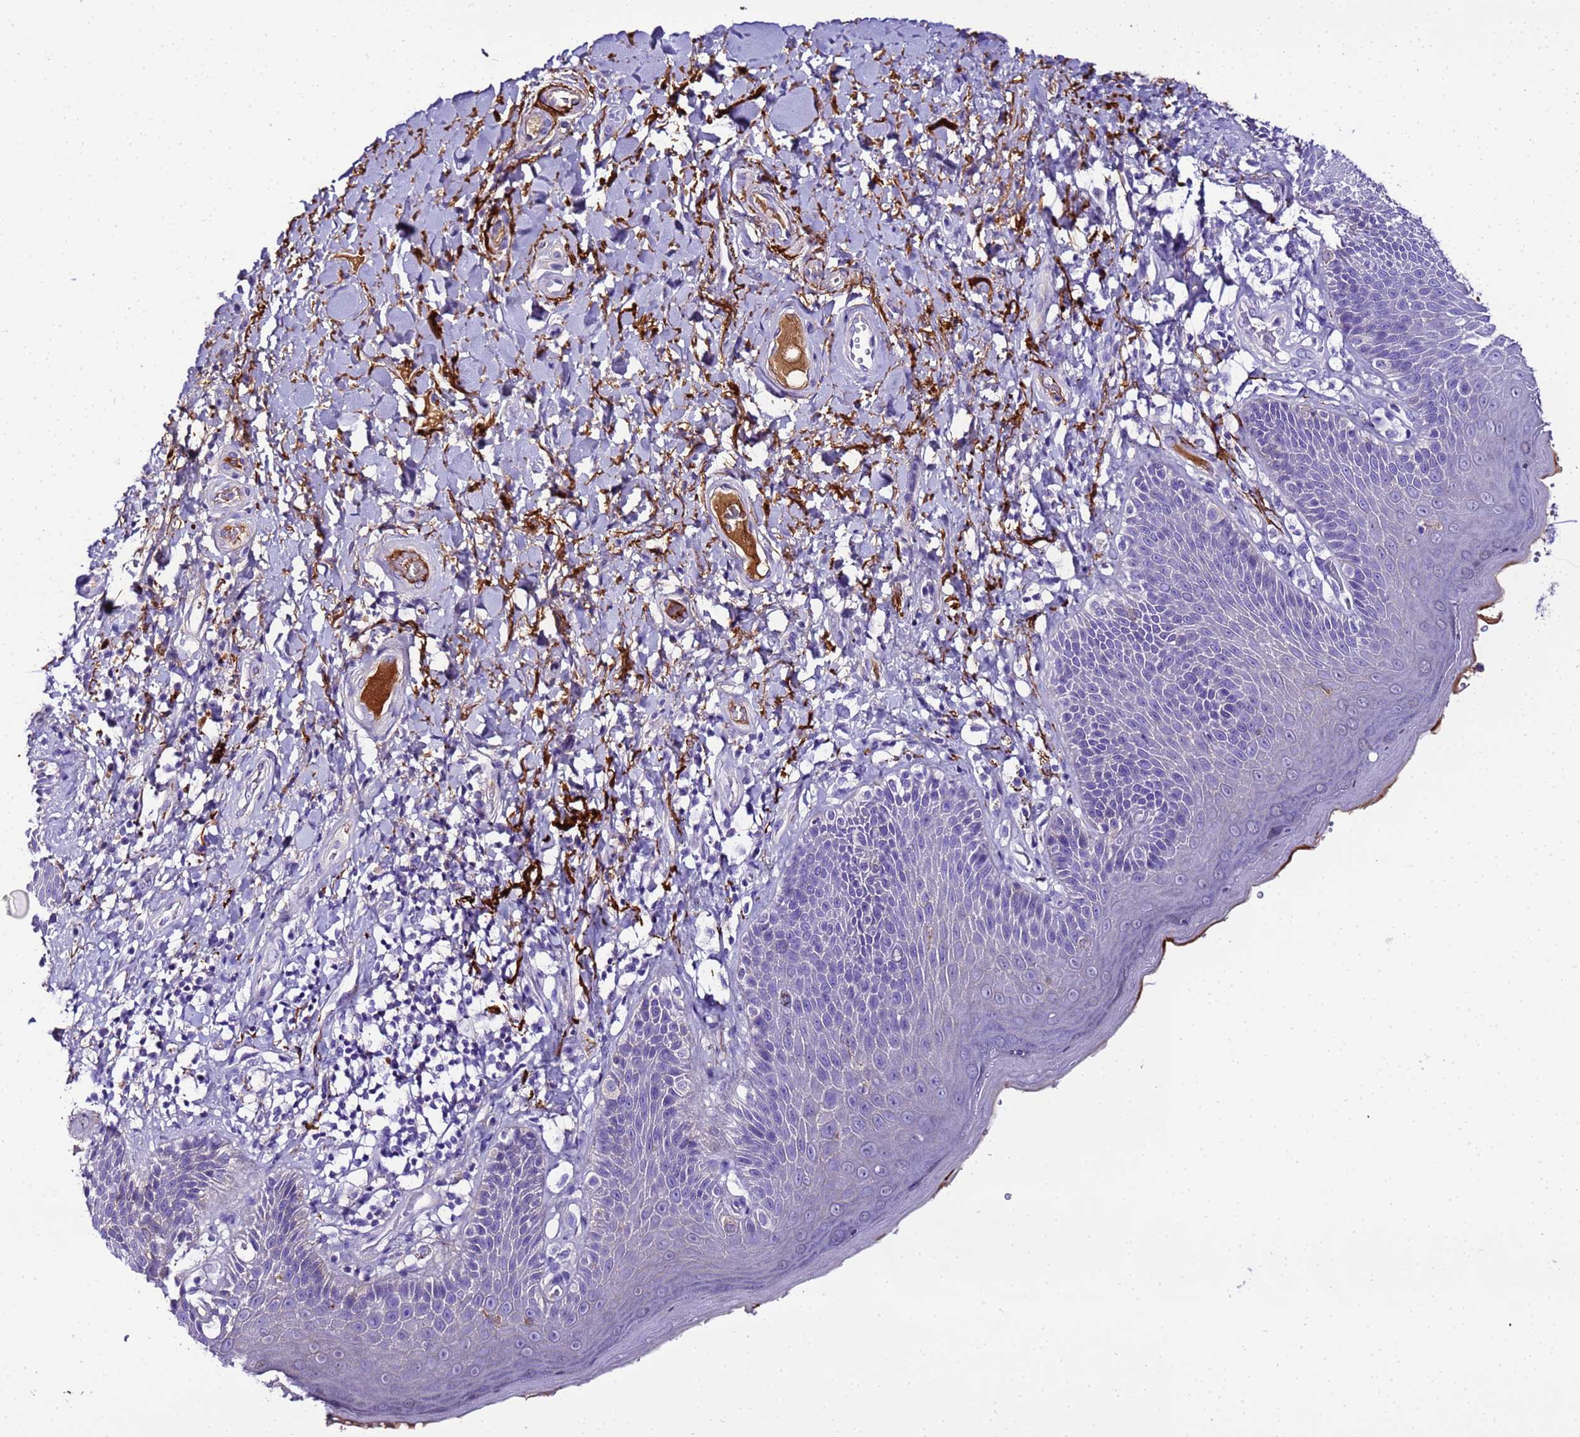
{"staining": {"intensity": "negative", "quantity": "none", "location": "none"}, "tissue": "skin", "cell_type": "Epidermal cells", "image_type": "normal", "snomed": [{"axis": "morphology", "description": "Normal tissue, NOS"}, {"axis": "topography", "description": "Anal"}], "caption": "Immunohistochemistry image of benign skin stained for a protein (brown), which reveals no staining in epidermal cells.", "gene": "CFHR1", "patient": {"sex": "female", "age": 89}}